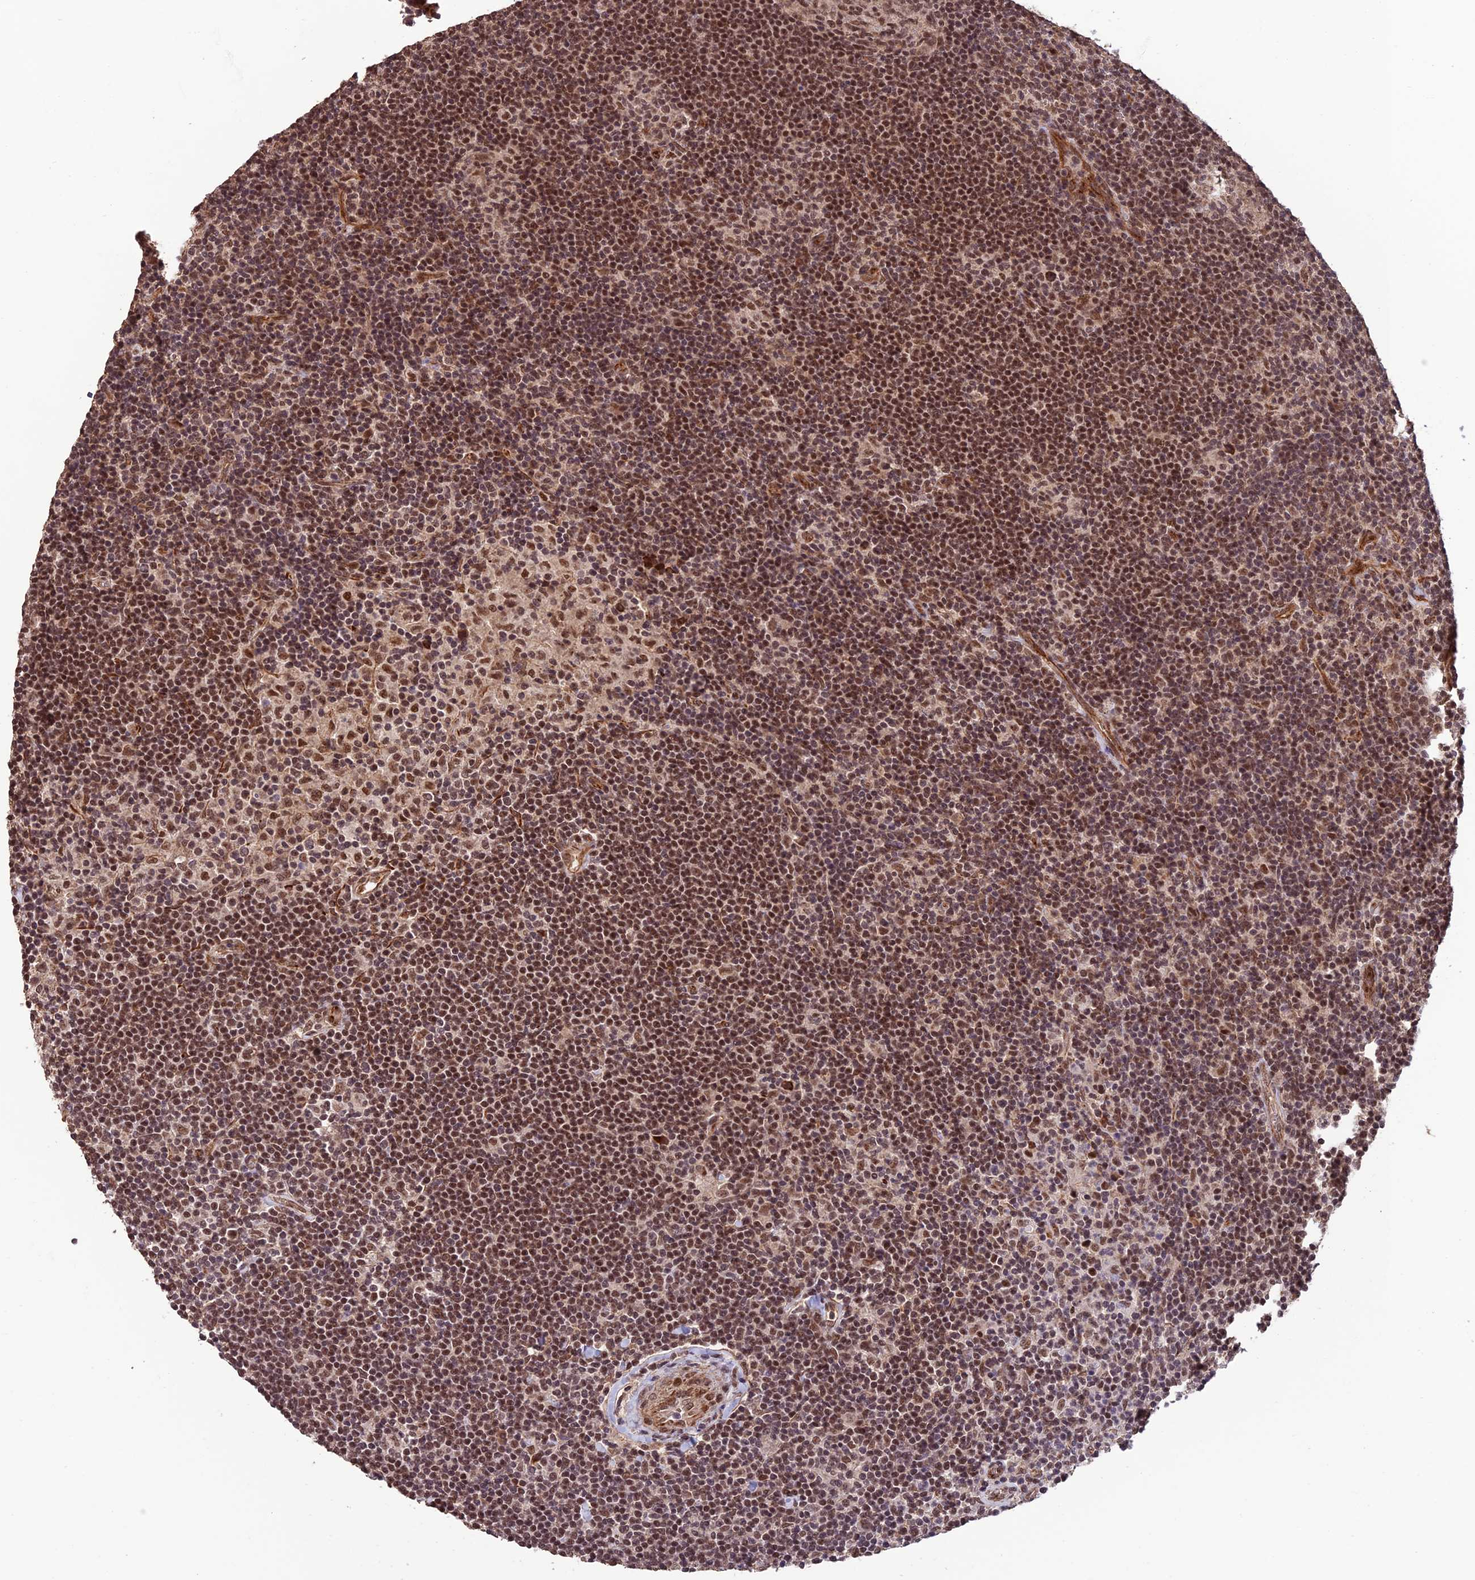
{"staining": {"intensity": "moderate", "quantity": ">75%", "location": "nuclear"}, "tissue": "lymphoma", "cell_type": "Tumor cells", "image_type": "cancer", "snomed": [{"axis": "morphology", "description": "Hodgkin's disease, NOS"}, {"axis": "topography", "description": "Lymph node"}], "caption": "Immunohistochemical staining of human lymphoma reveals medium levels of moderate nuclear positivity in approximately >75% of tumor cells.", "gene": "CABIN1", "patient": {"sex": "female", "age": 57}}